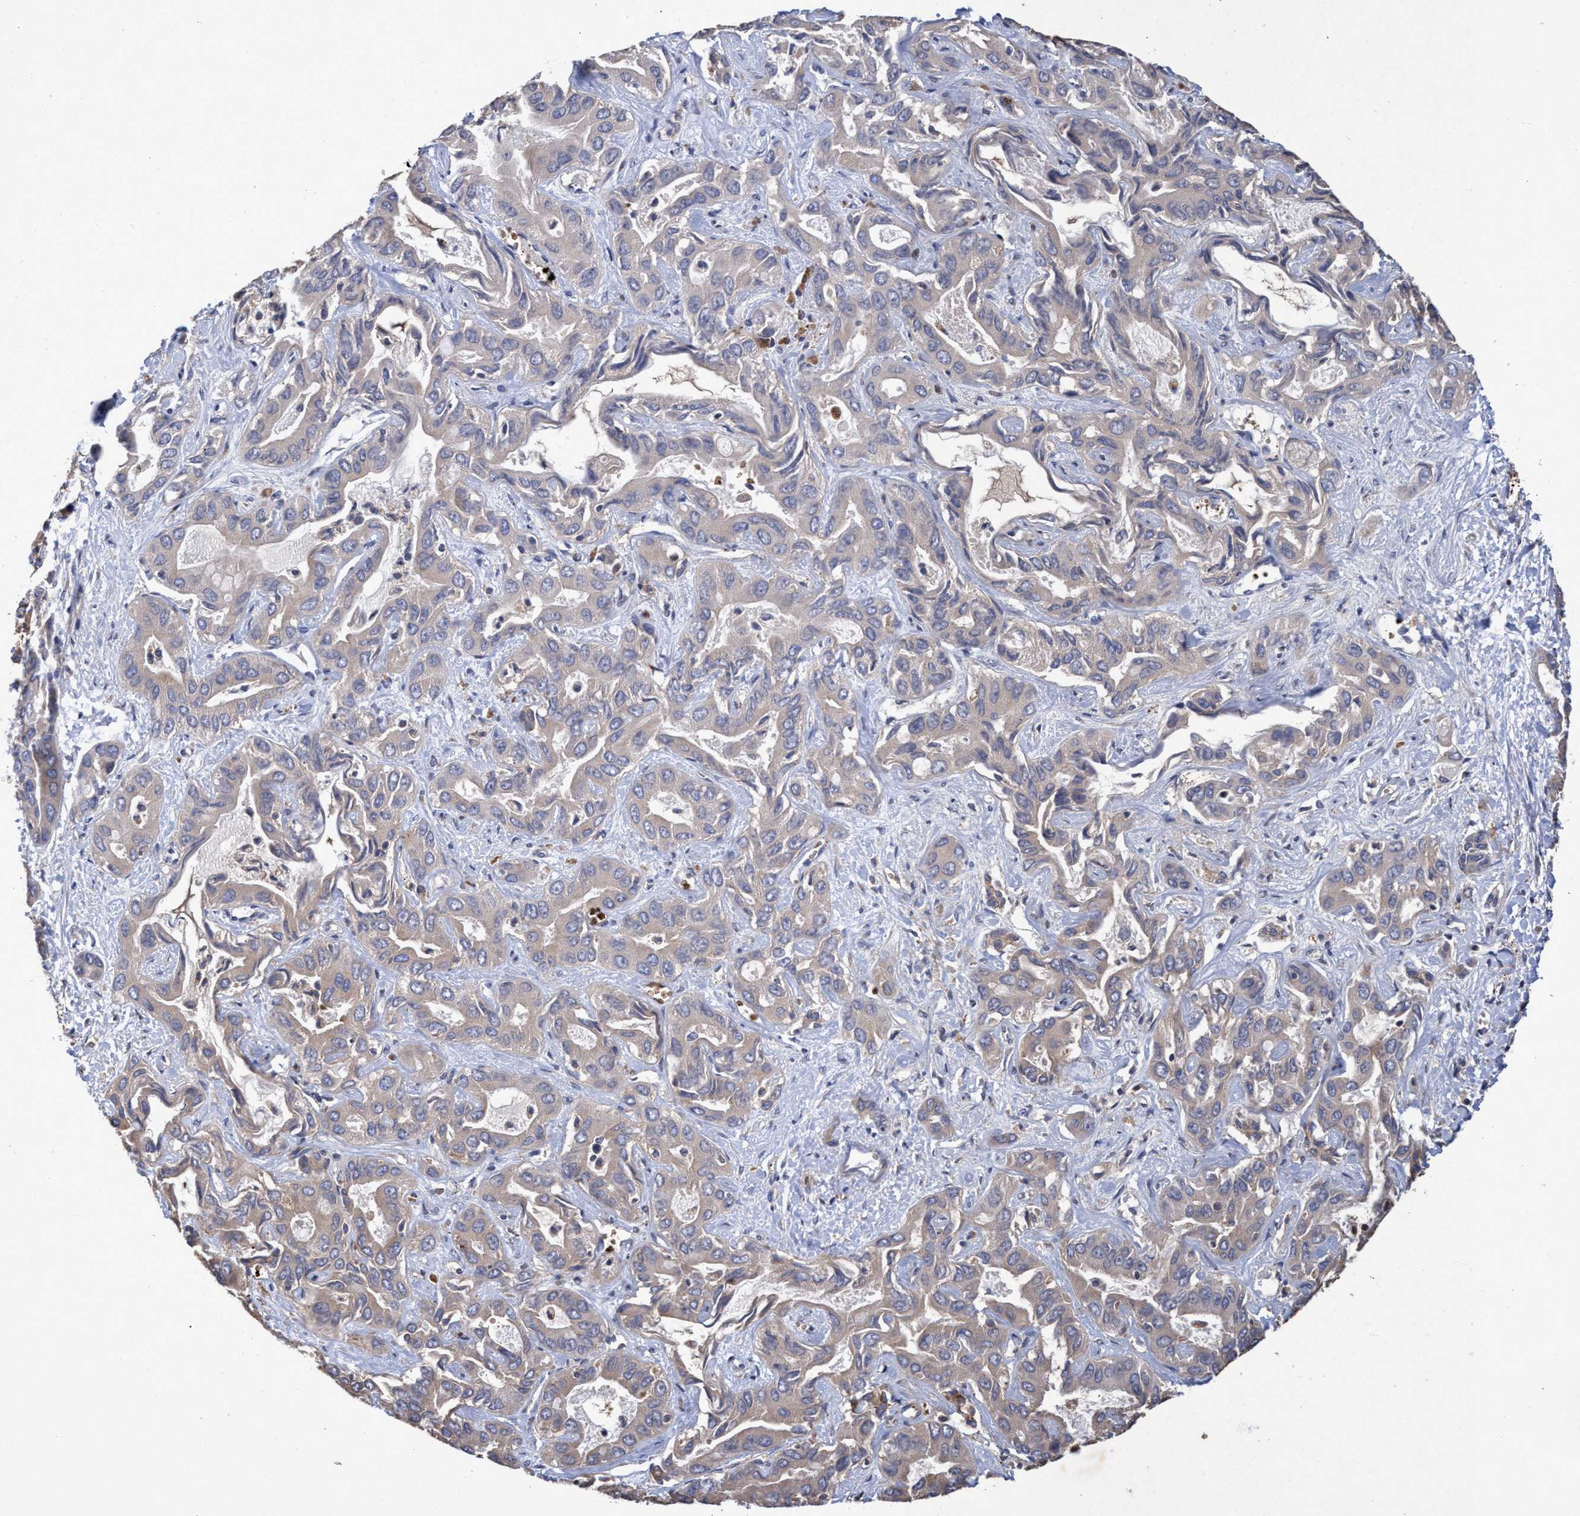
{"staining": {"intensity": "weak", "quantity": "<25%", "location": "cytoplasmic/membranous"}, "tissue": "liver cancer", "cell_type": "Tumor cells", "image_type": "cancer", "snomed": [{"axis": "morphology", "description": "Cholangiocarcinoma"}, {"axis": "topography", "description": "Liver"}], "caption": "Immunohistochemistry photomicrograph of human cholangiocarcinoma (liver) stained for a protein (brown), which shows no positivity in tumor cells.", "gene": "CHMP6", "patient": {"sex": "female", "age": 52}}